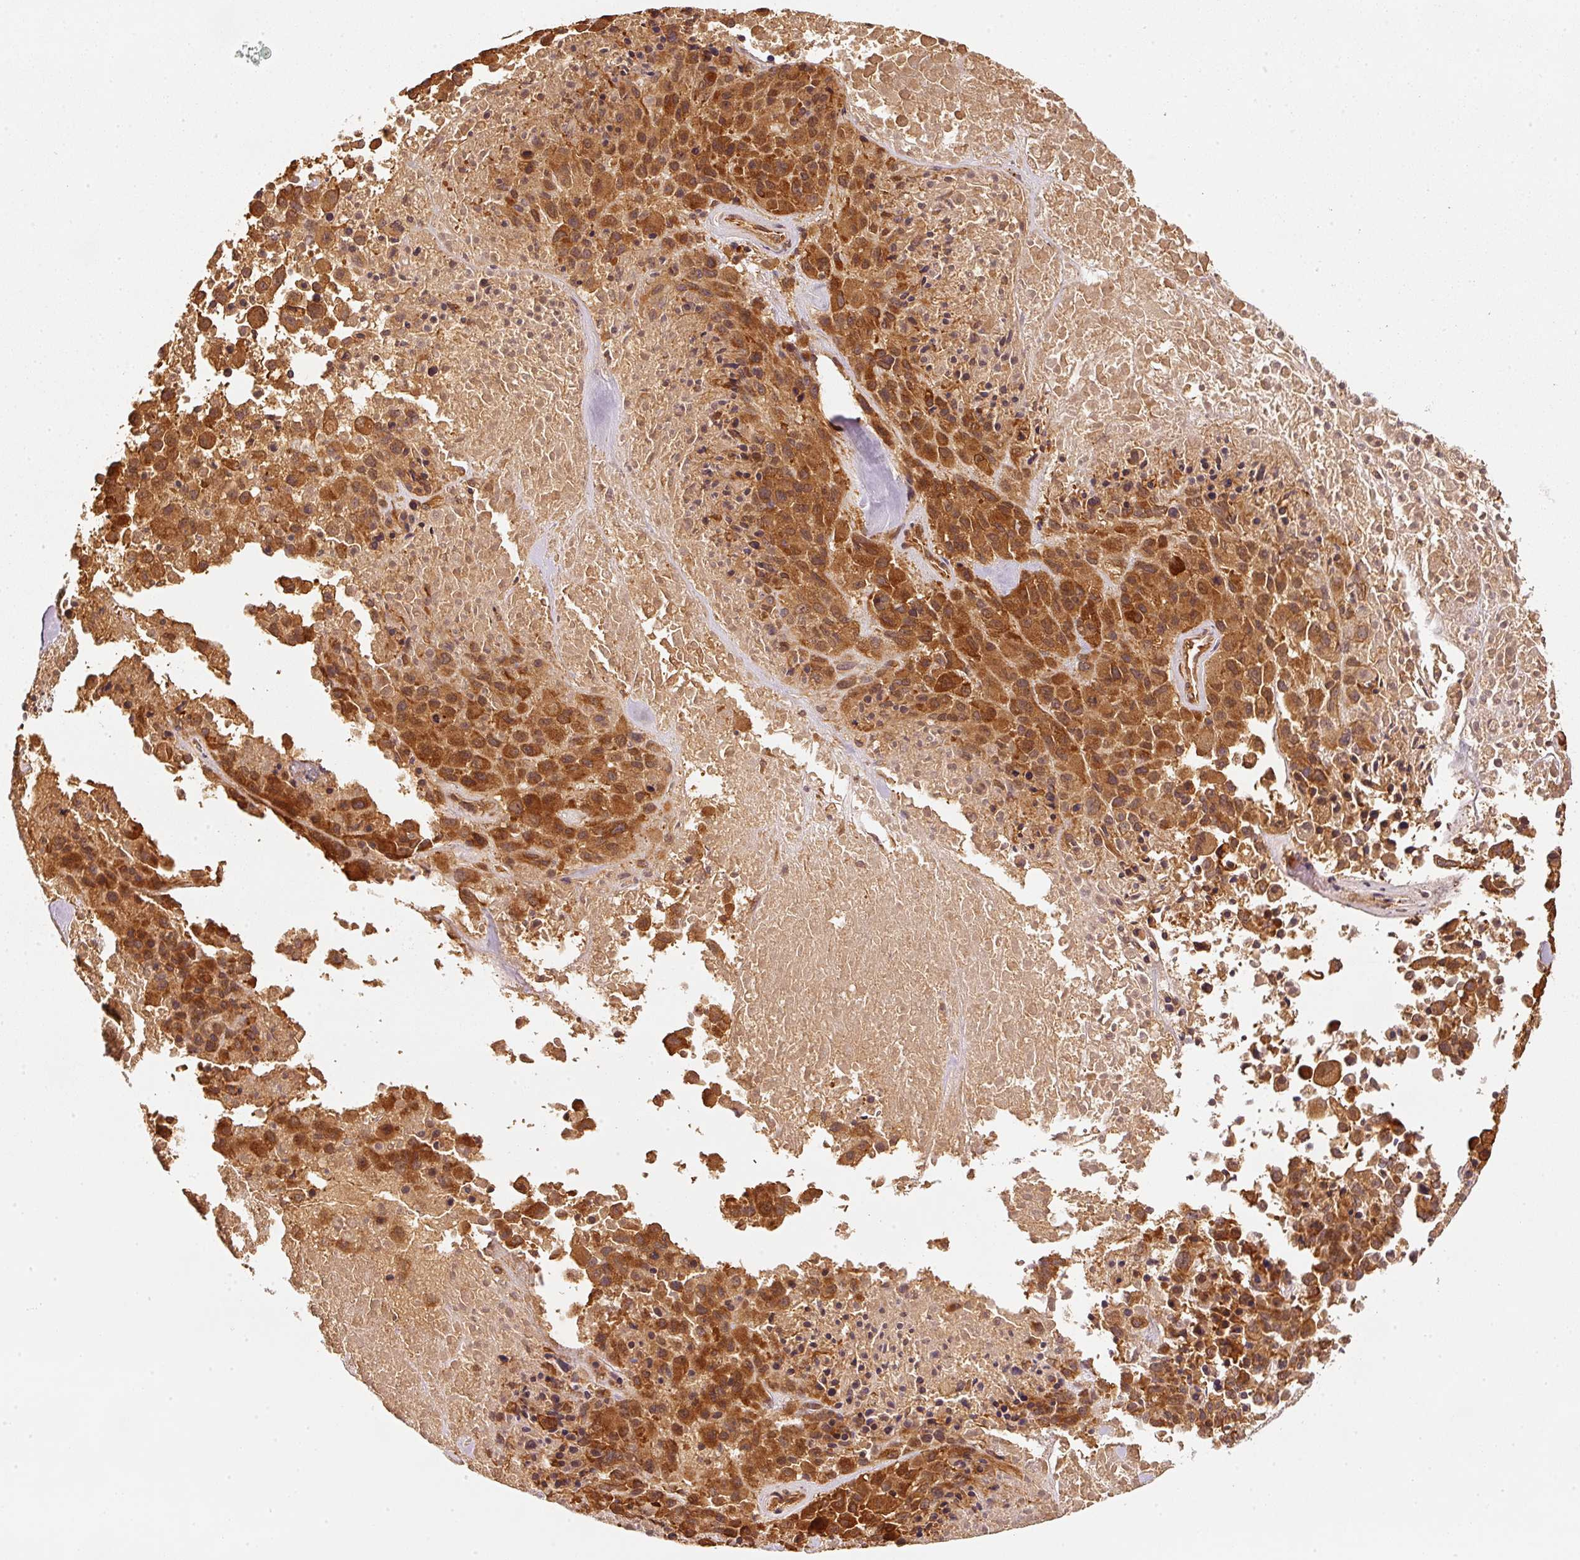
{"staining": {"intensity": "strong", "quantity": ">75%", "location": "cytoplasmic/membranous"}, "tissue": "melanoma", "cell_type": "Tumor cells", "image_type": "cancer", "snomed": [{"axis": "morphology", "description": "Malignant melanoma, Metastatic site"}, {"axis": "topography", "description": "Skin"}], "caption": "This is a photomicrograph of IHC staining of malignant melanoma (metastatic site), which shows strong staining in the cytoplasmic/membranous of tumor cells.", "gene": "STAU1", "patient": {"sex": "female", "age": 81}}